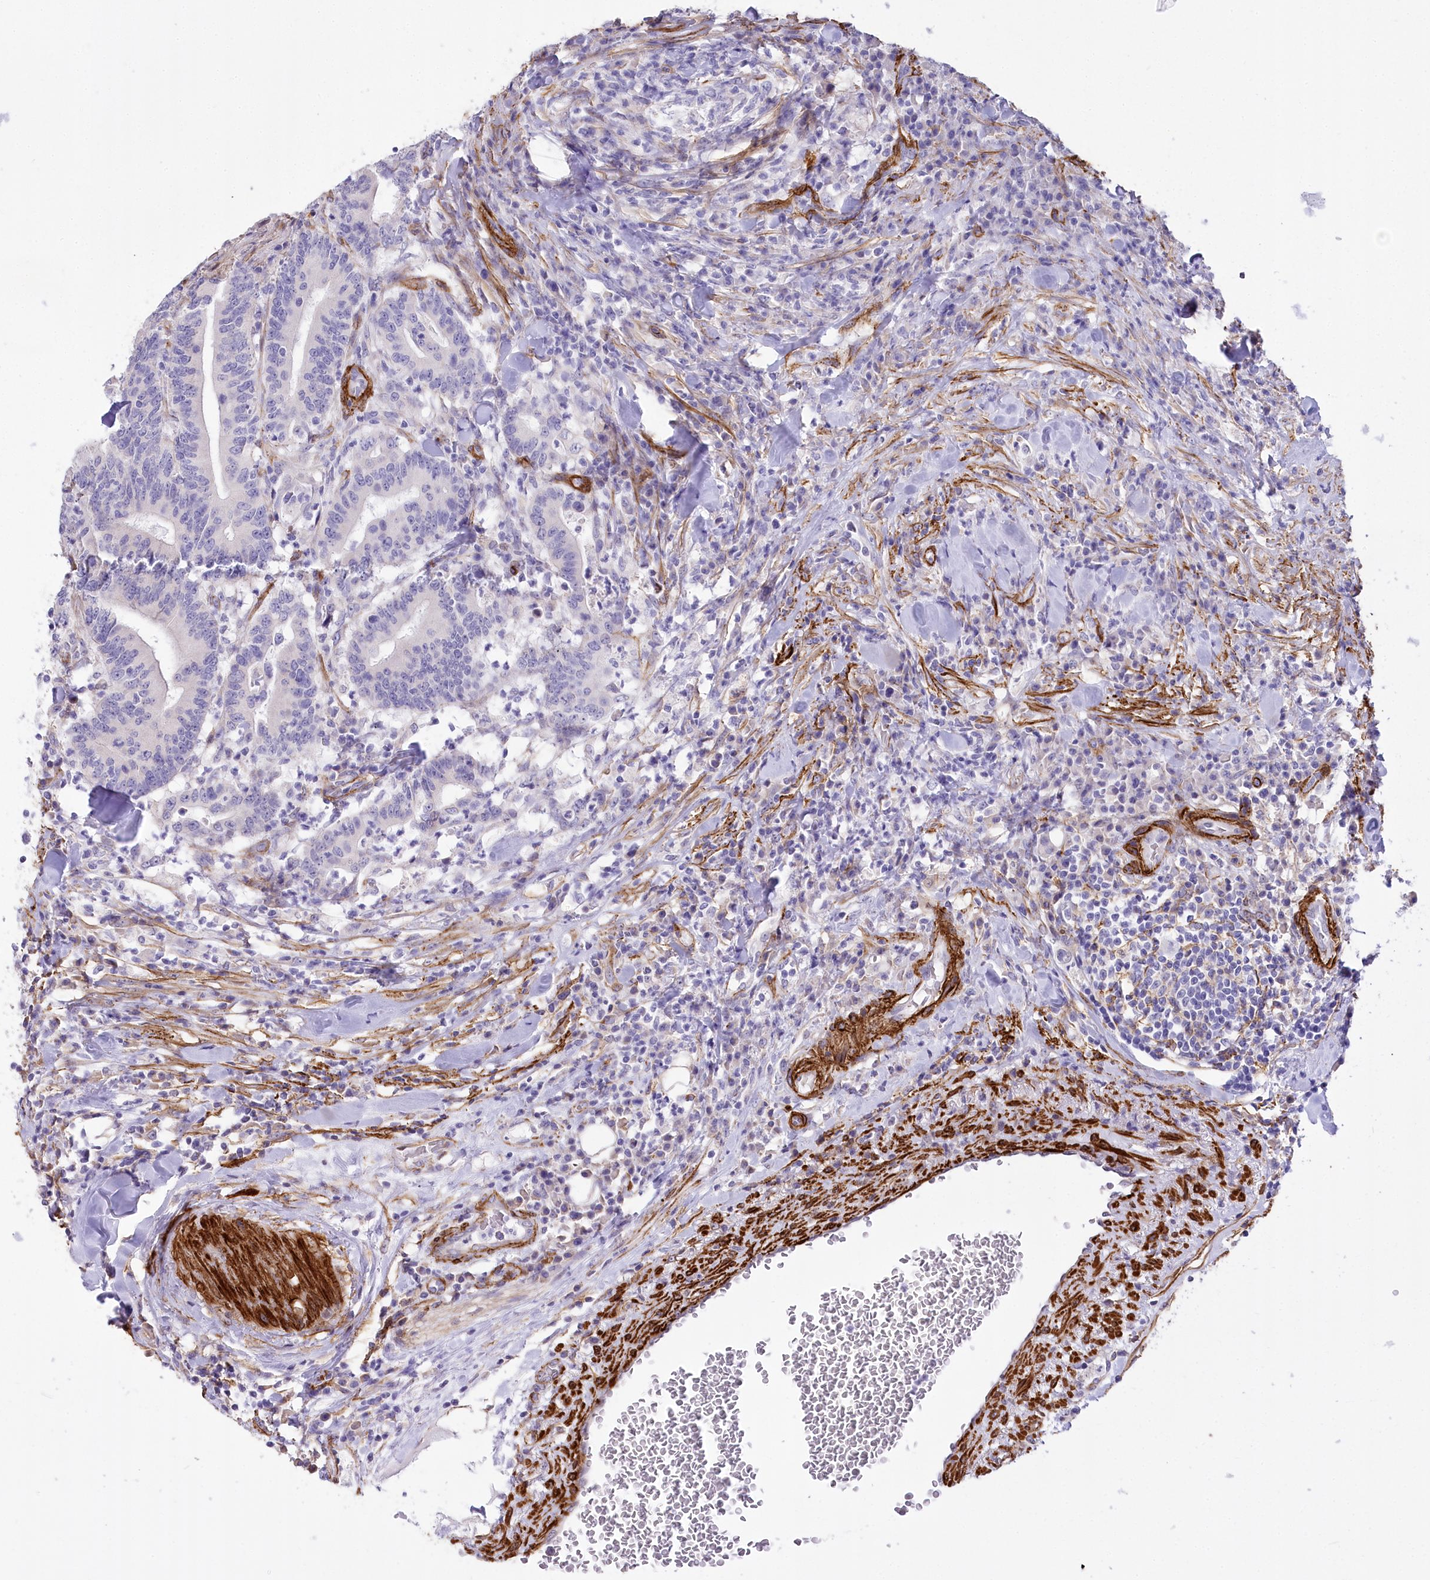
{"staining": {"intensity": "negative", "quantity": "none", "location": "none"}, "tissue": "colorectal cancer", "cell_type": "Tumor cells", "image_type": "cancer", "snomed": [{"axis": "morphology", "description": "Adenocarcinoma, NOS"}, {"axis": "topography", "description": "Colon"}], "caption": "Tumor cells show no significant protein expression in adenocarcinoma (colorectal).", "gene": "SYNPO2", "patient": {"sex": "female", "age": 66}}